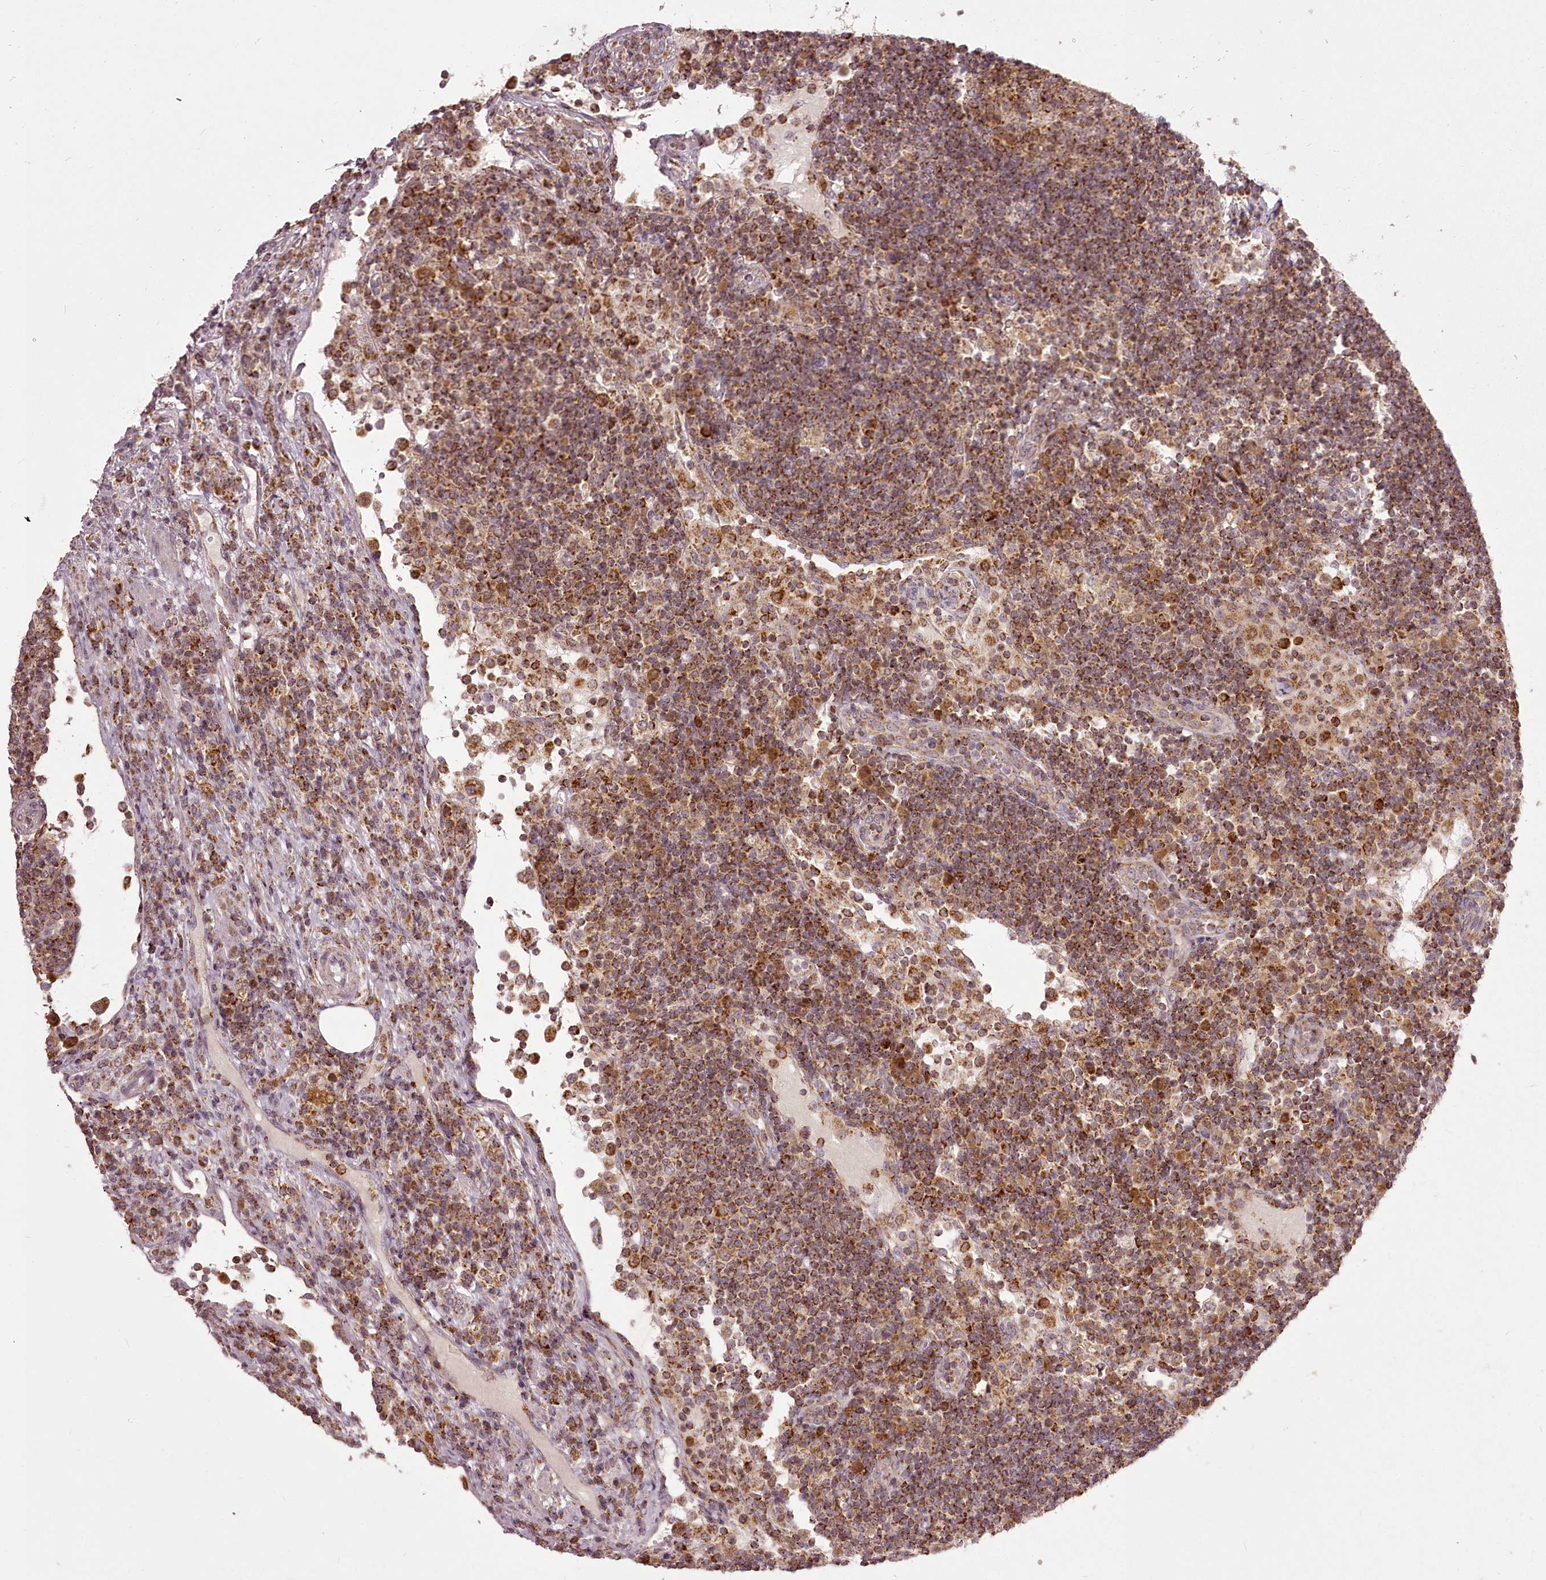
{"staining": {"intensity": "moderate", "quantity": ">75%", "location": "cytoplasmic/membranous"}, "tissue": "lymph node", "cell_type": "Germinal center cells", "image_type": "normal", "snomed": [{"axis": "morphology", "description": "Normal tissue, NOS"}, {"axis": "topography", "description": "Lymph node"}], "caption": "Brown immunohistochemical staining in benign human lymph node exhibits moderate cytoplasmic/membranous positivity in about >75% of germinal center cells. Nuclei are stained in blue.", "gene": "CHCHD2", "patient": {"sex": "female", "age": 53}}